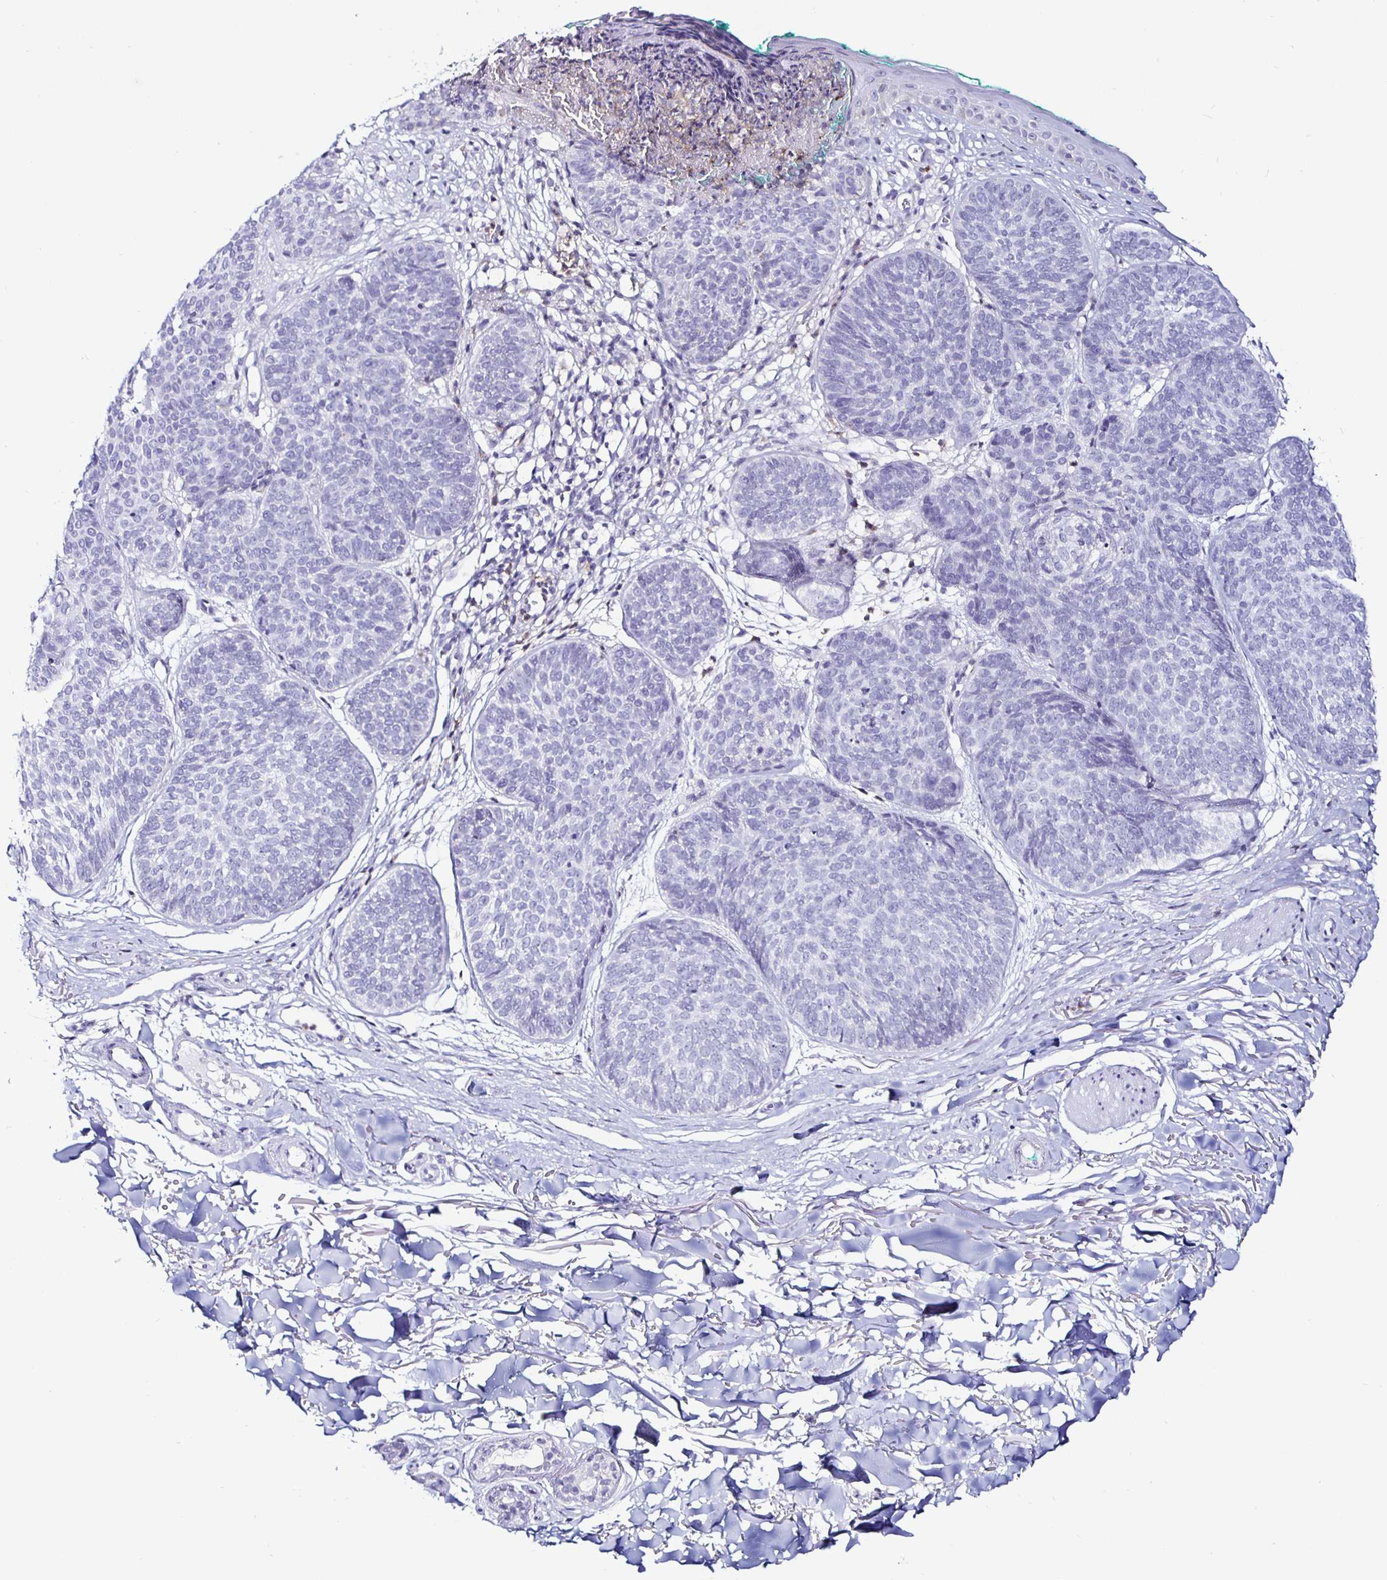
{"staining": {"intensity": "negative", "quantity": "none", "location": "none"}, "tissue": "skin cancer", "cell_type": "Tumor cells", "image_type": "cancer", "snomed": [{"axis": "morphology", "description": "Basal cell carcinoma"}, {"axis": "topography", "description": "Skin"}, {"axis": "topography", "description": "Skin of neck"}, {"axis": "topography", "description": "Skin of shoulder"}, {"axis": "topography", "description": "Skin of back"}], "caption": "Histopathology image shows no significant protein expression in tumor cells of skin basal cell carcinoma.", "gene": "SIRPA", "patient": {"sex": "male", "age": 80}}